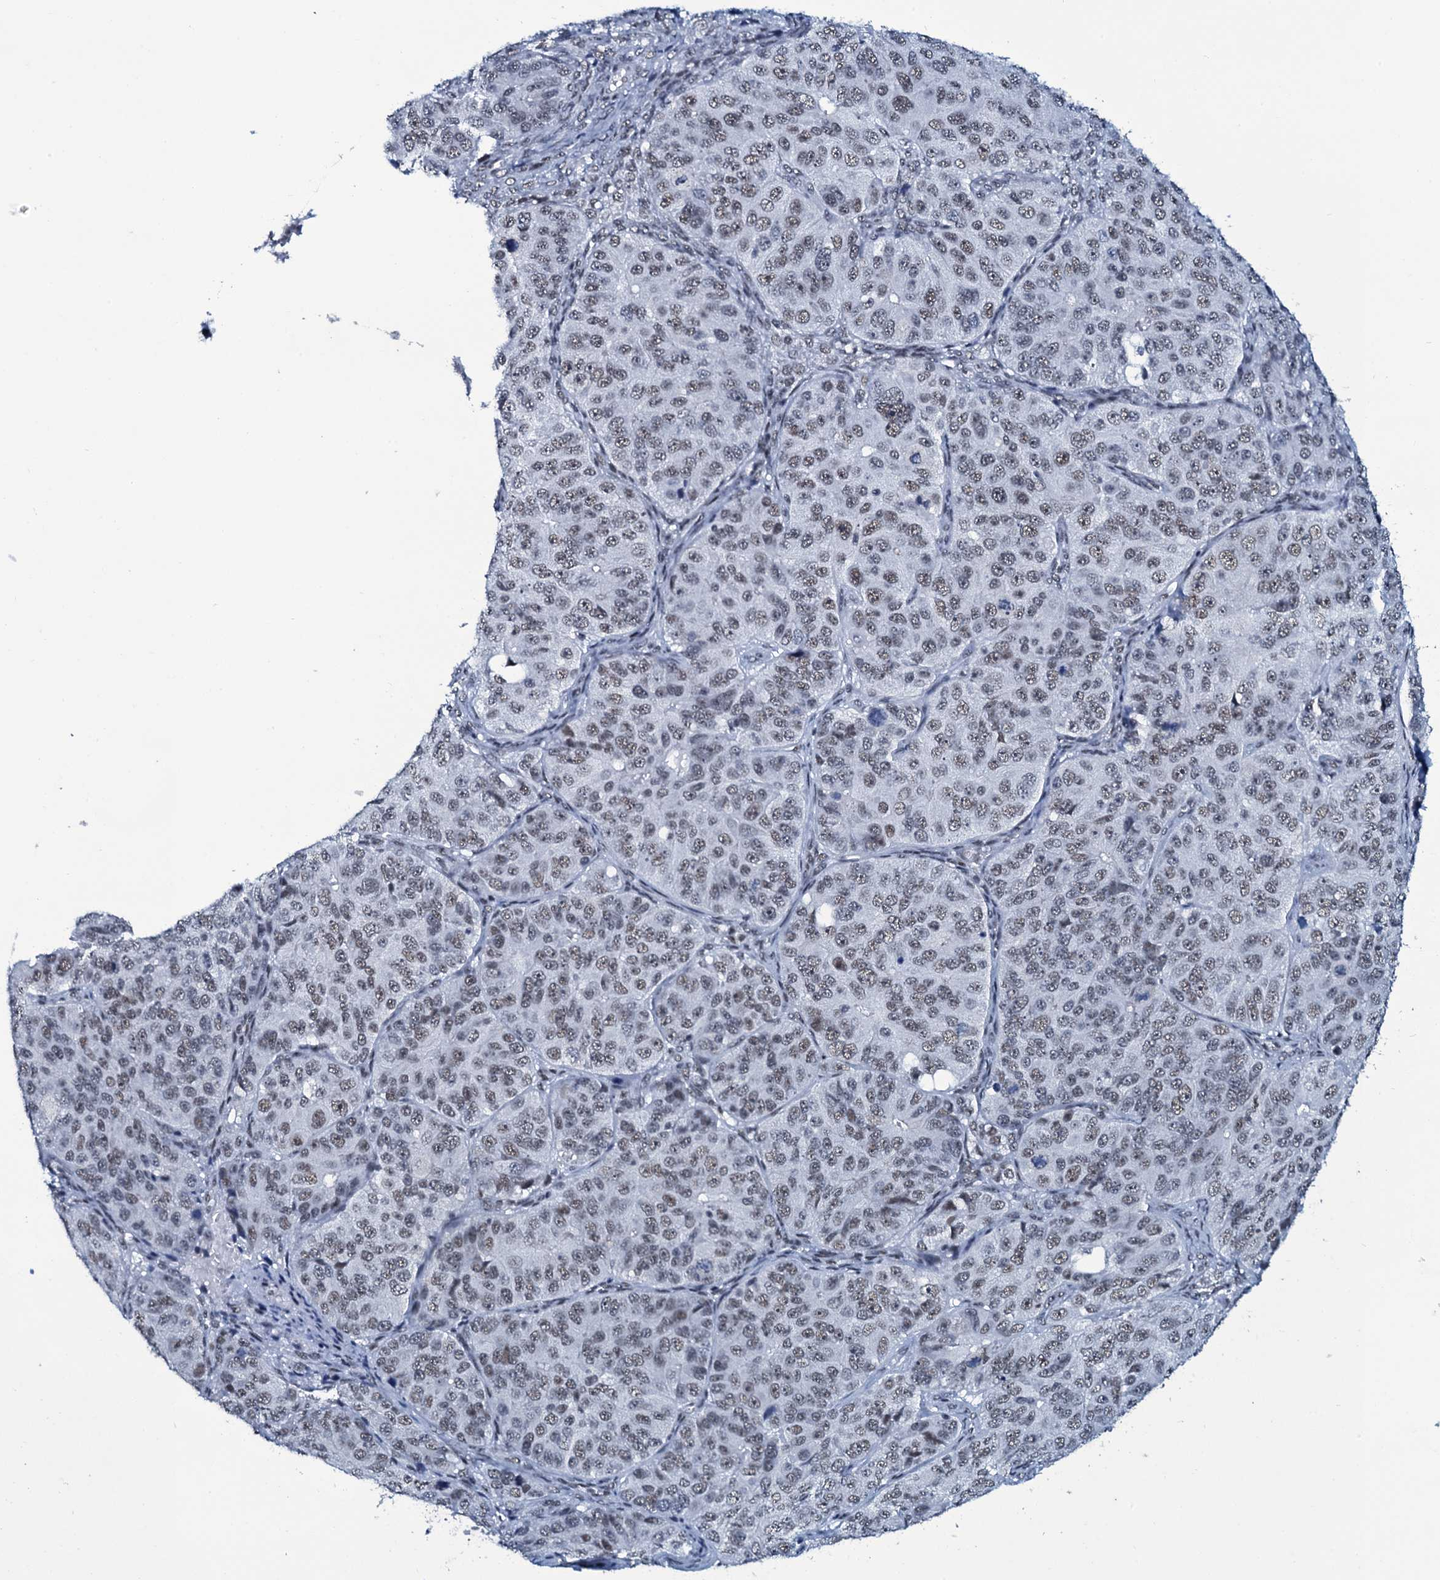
{"staining": {"intensity": "weak", "quantity": ">75%", "location": "nuclear"}, "tissue": "ovarian cancer", "cell_type": "Tumor cells", "image_type": "cancer", "snomed": [{"axis": "morphology", "description": "Carcinoma, endometroid"}, {"axis": "topography", "description": "Ovary"}], "caption": "High-magnification brightfield microscopy of ovarian cancer (endometroid carcinoma) stained with DAB (brown) and counterstained with hematoxylin (blue). tumor cells exhibit weak nuclear expression is identified in about>75% of cells. The staining is performed using DAB (3,3'-diaminobenzidine) brown chromogen to label protein expression. The nuclei are counter-stained blue using hematoxylin.", "gene": "ZMIZ2", "patient": {"sex": "female", "age": 51}}